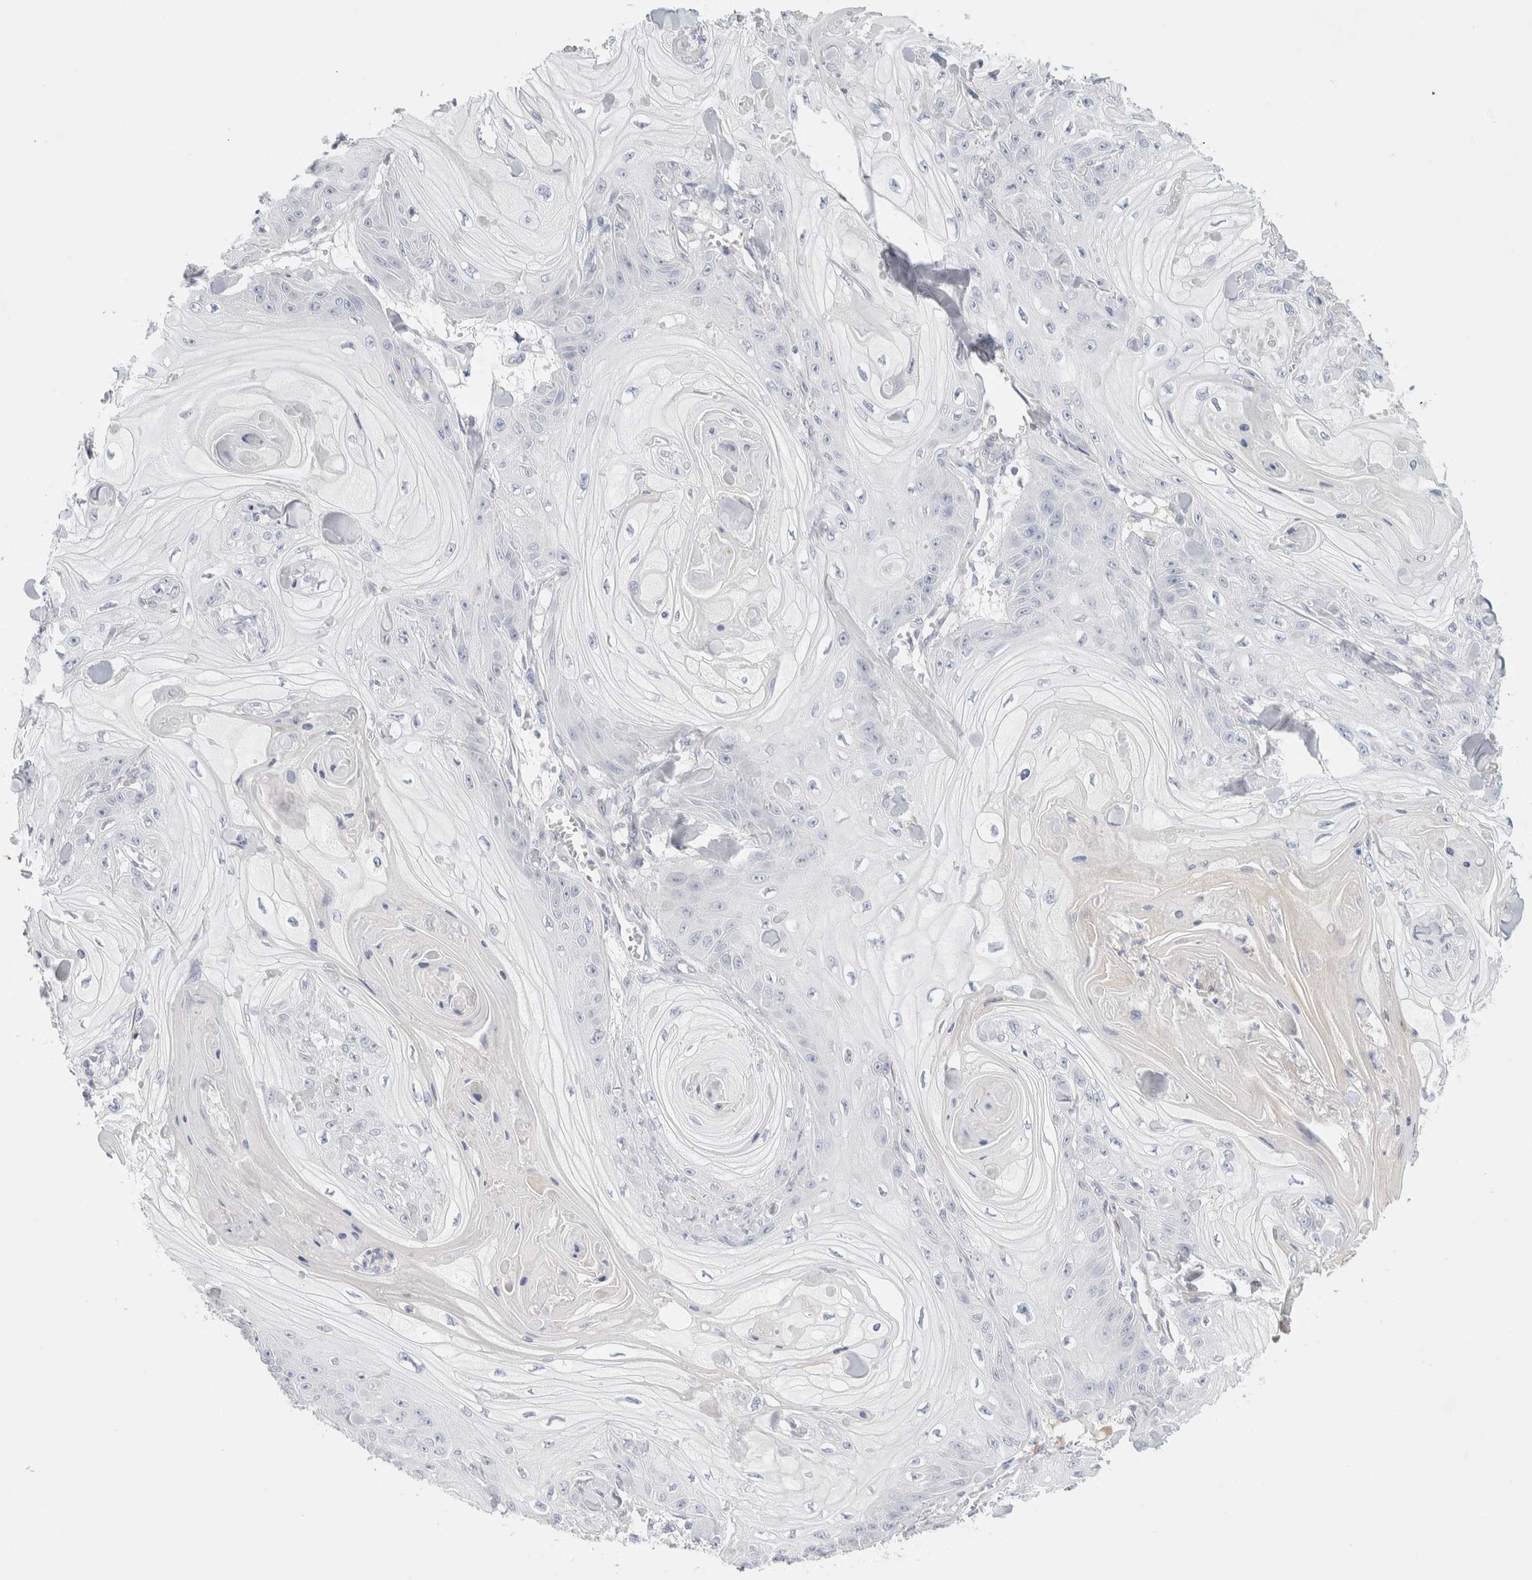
{"staining": {"intensity": "negative", "quantity": "none", "location": "none"}, "tissue": "skin cancer", "cell_type": "Tumor cells", "image_type": "cancer", "snomed": [{"axis": "morphology", "description": "Squamous cell carcinoma, NOS"}, {"axis": "topography", "description": "Skin"}], "caption": "Immunohistochemistry micrograph of skin squamous cell carcinoma stained for a protein (brown), which shows no expression in tumor cells.", "gene": "RUSF1", "patient": {"sex": "male", "age": 74}}